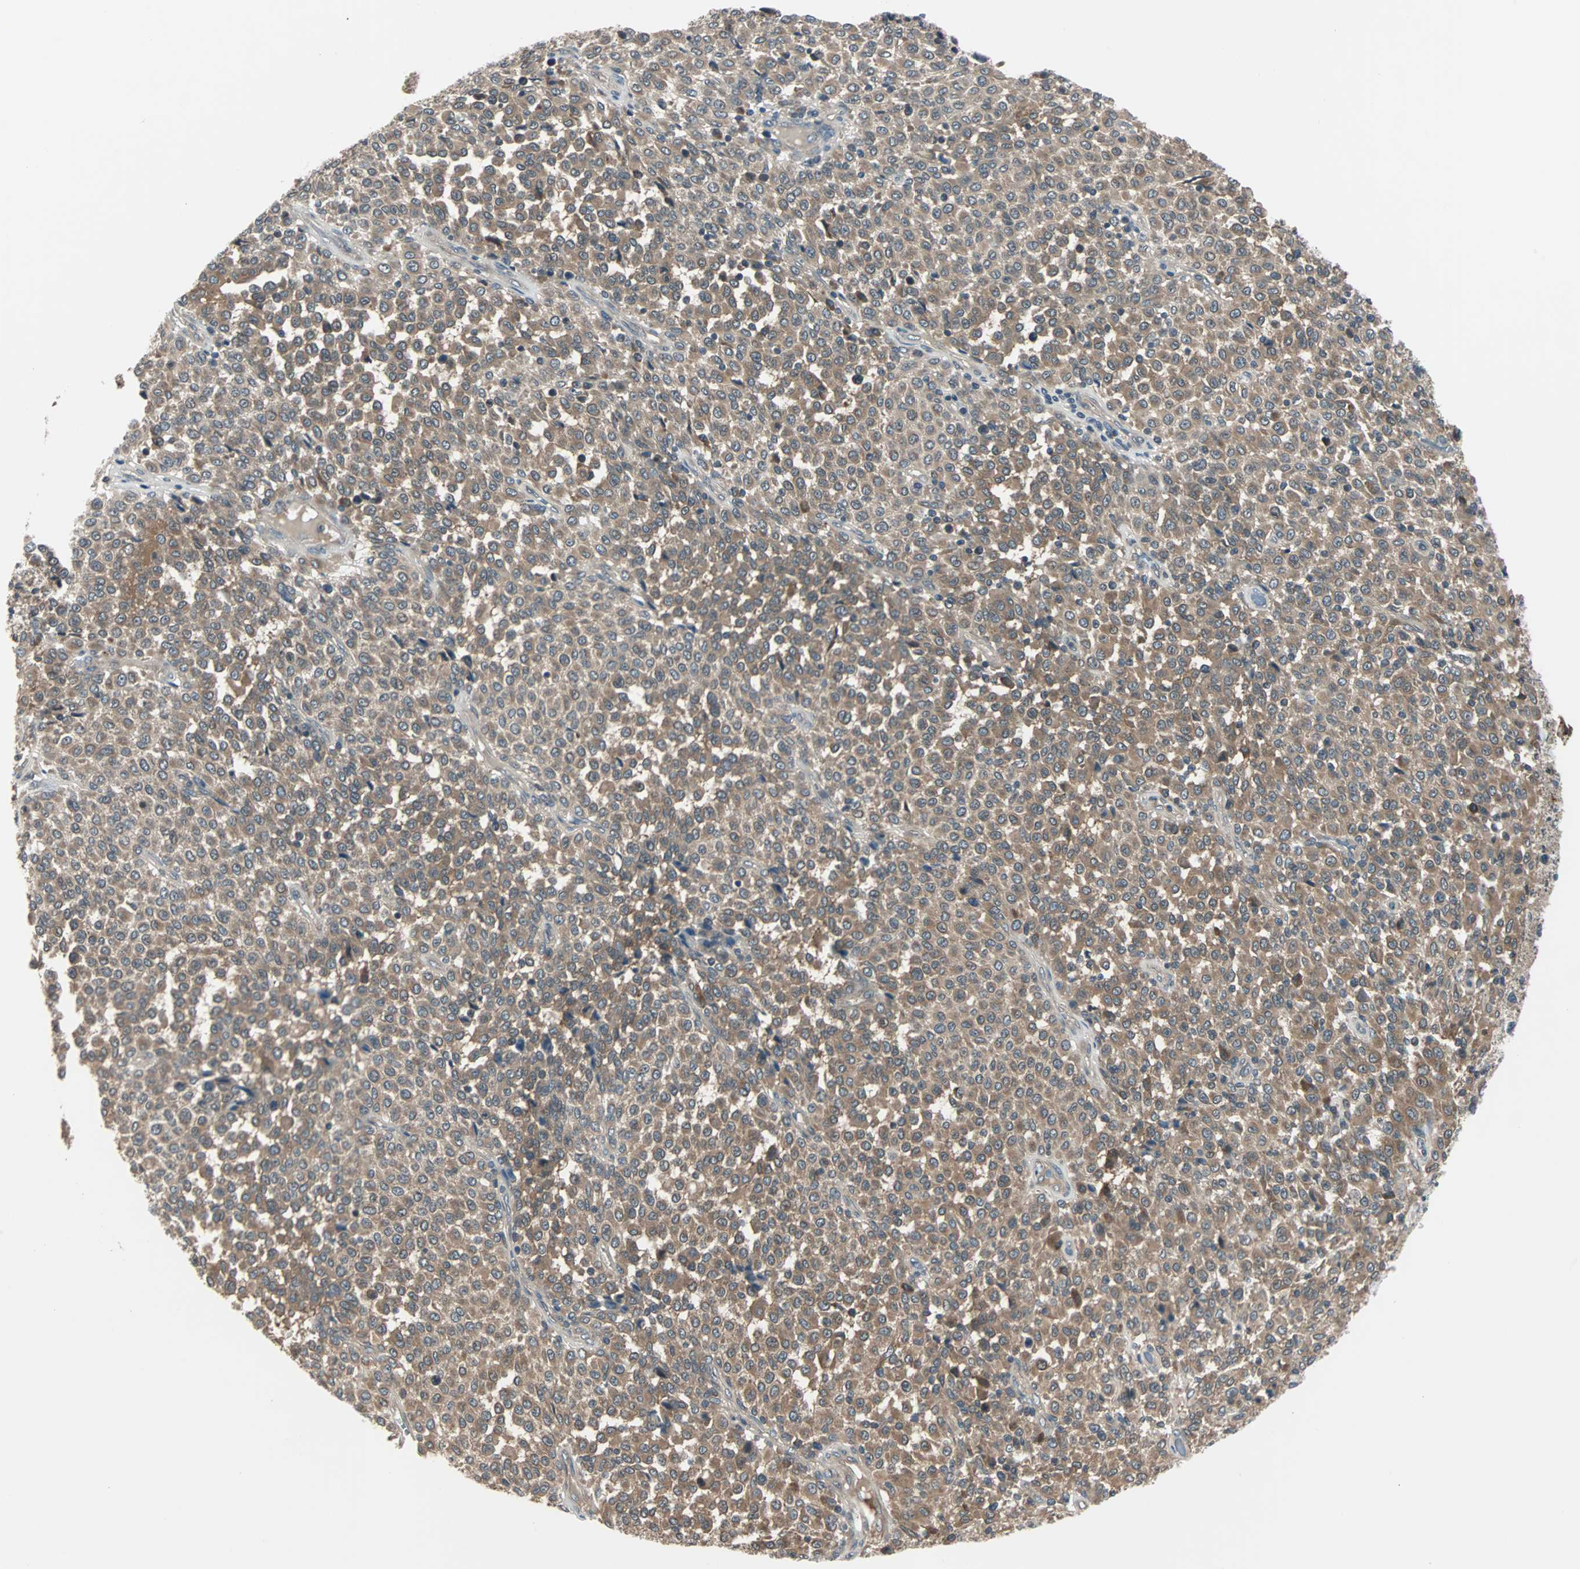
{"staining": {"intensity": "moderate", "quantity": ">75%", "location": "cytoplasmic/membranous"}, "tissue": "melanoma", "cell_type": "Tumor cells", "image_type": "cancer", "snomed": [{"axis": "morphology", "description": "Malignant melanoma, Metastatic site"}, {"axis": "topography", "description": "Pancreas"}], "caption": "IHC of melanoma reveals medium levels of moderate cytoplasmic/membranous expression in about >75% of tumor cells.", "gene": "ARF1", "patient": {"sex": "female", "age": 30}}